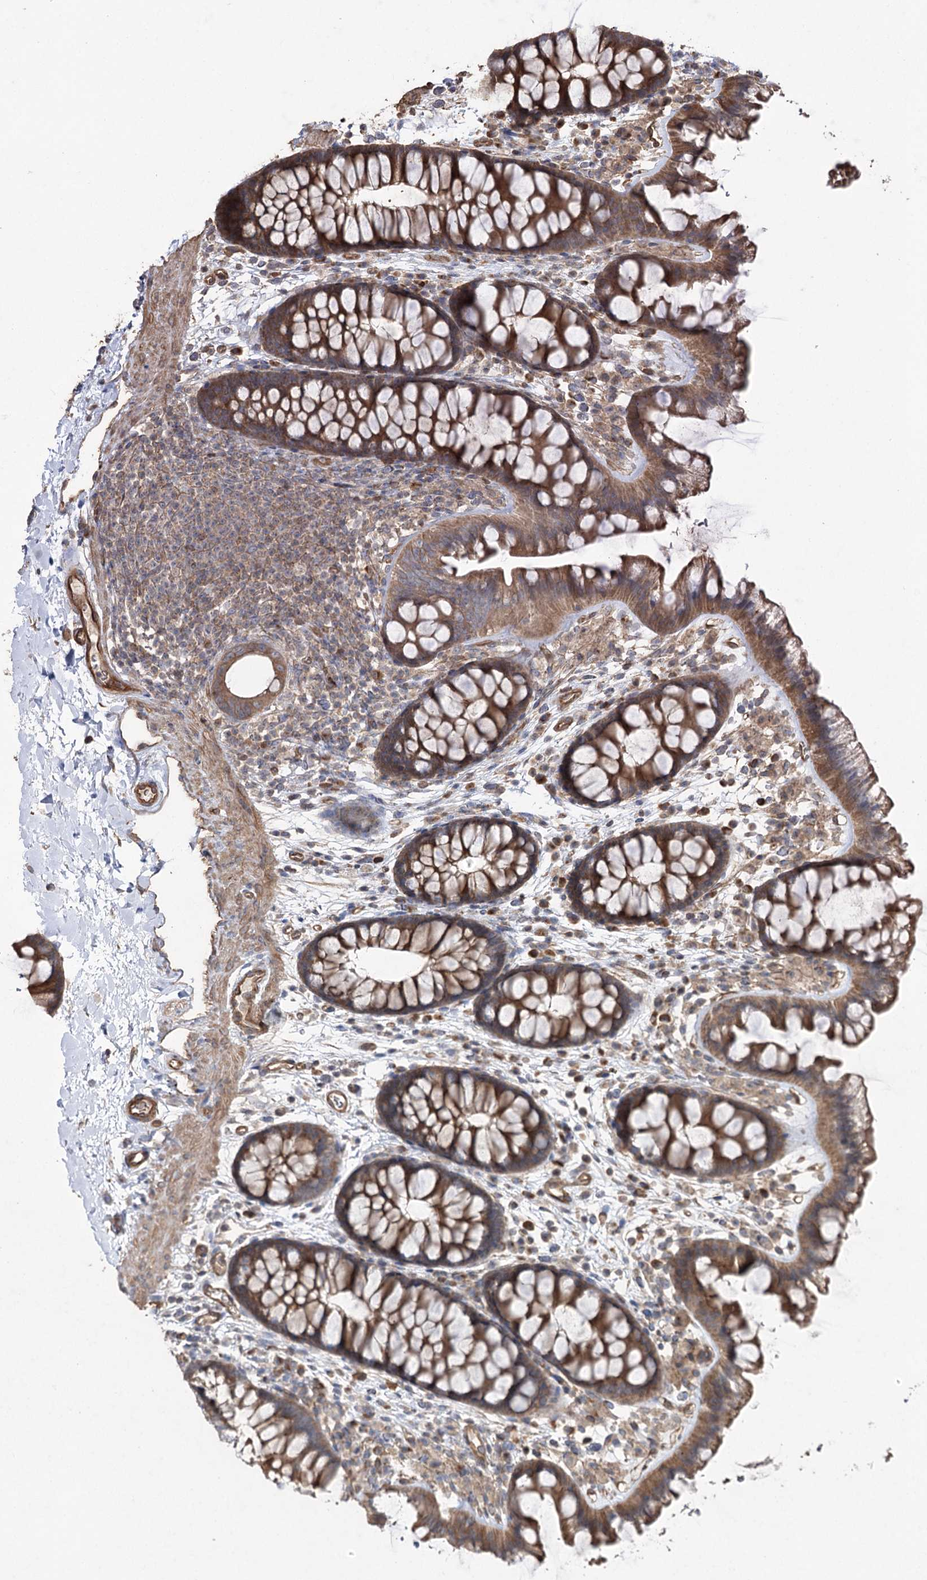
{"staining": {"intensity": "moderate", "quantity": ">75%", "location": "cytoplasmic/membranous"}, "tissue": "colon", "cell_type": "Endothelial cells", "image_type": "normal", "snomed": [{"axis": "morphology", "description": "Normal tissue, NOS"}, {"axis": "topography", "description": "Colon"}], "caption": "The micrograph exhibits staining of unremarkable colon, revealing moderate cytoplasmic/membranous protein staining (brown color) within endothelial cells.", "gene": "LARS2", "patient": {"sex": "female", "age": 62}}